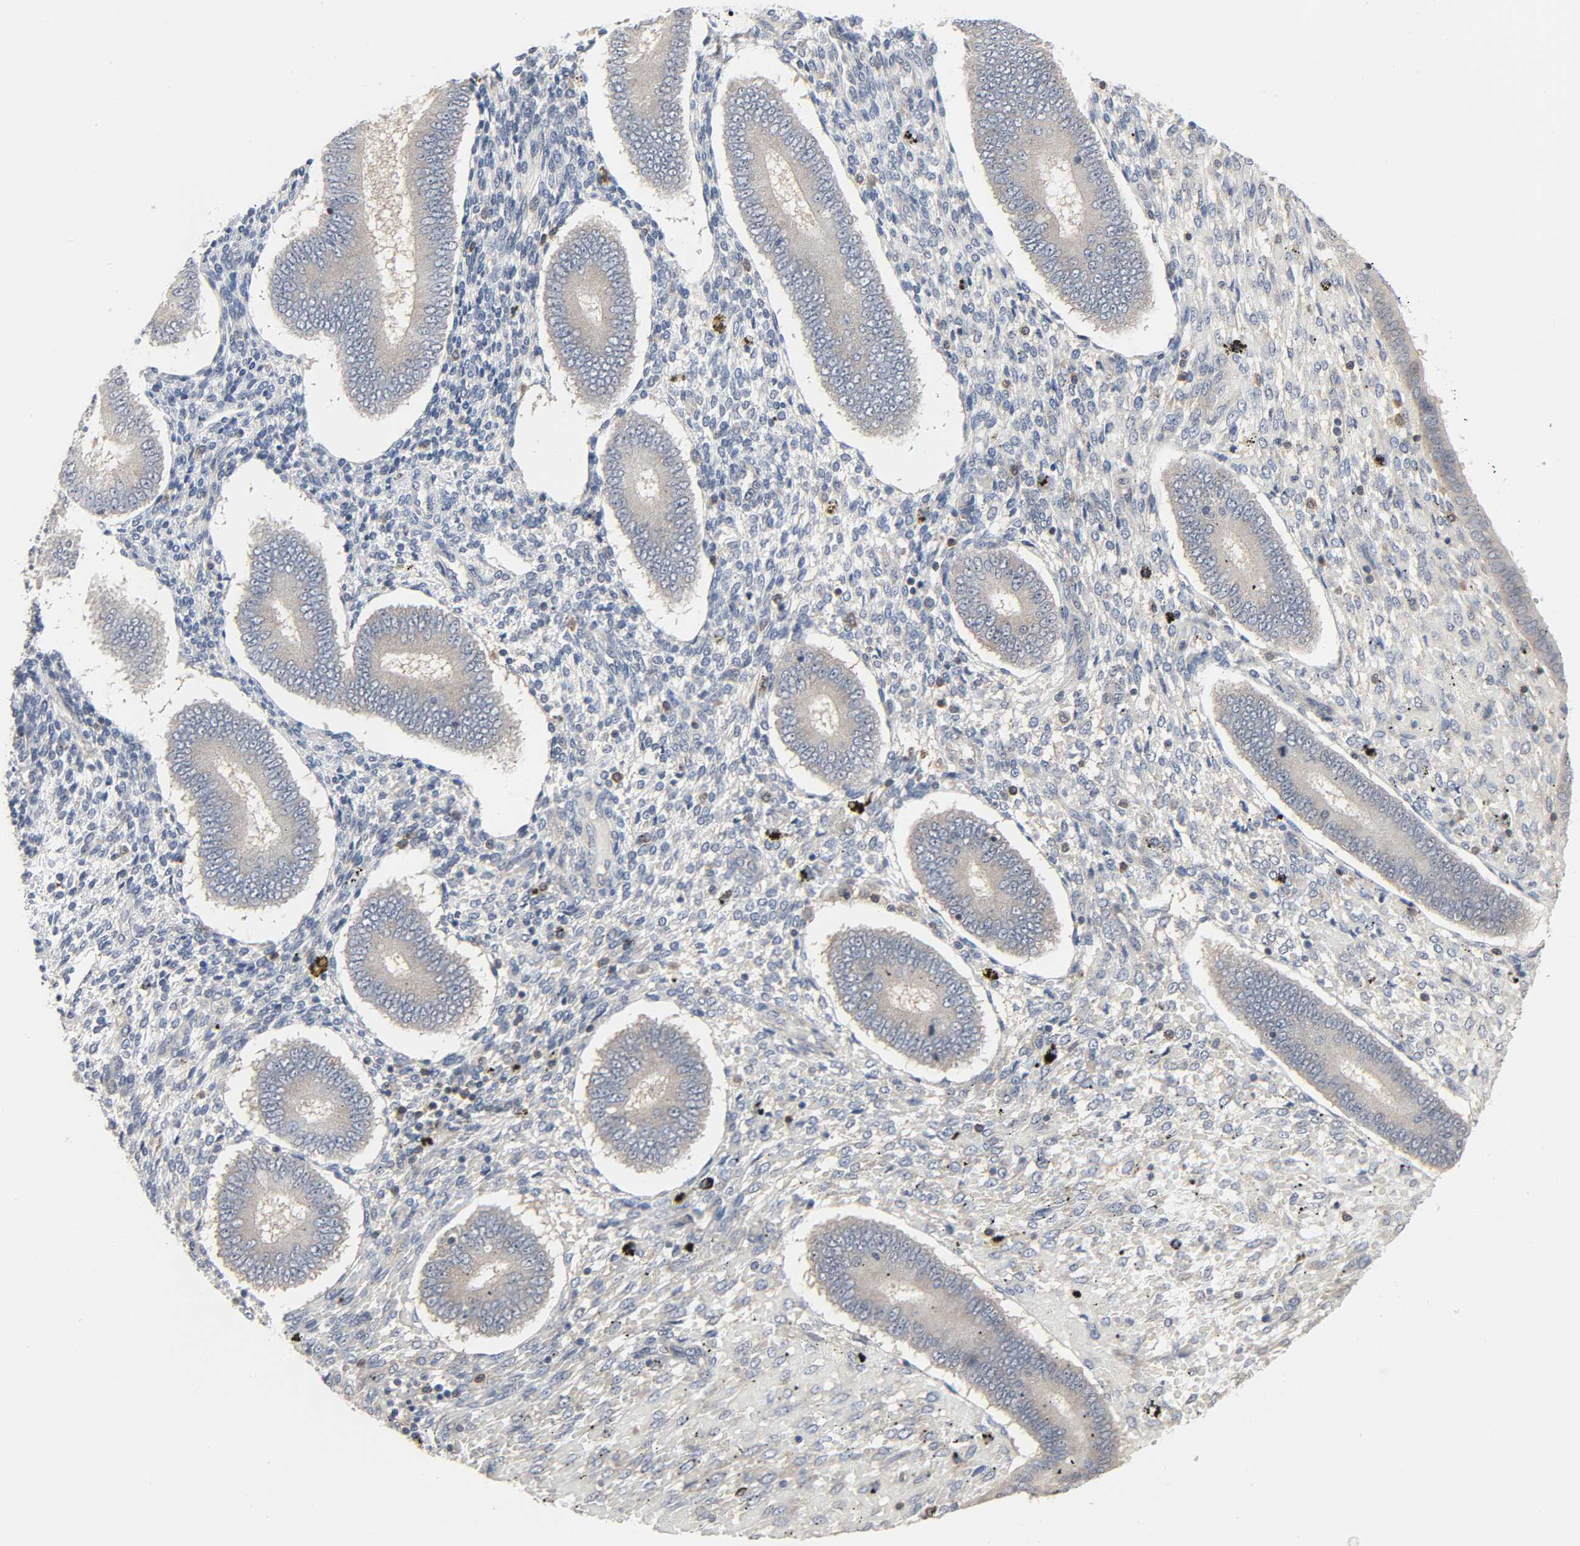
{"staining": {"intensity": "negative", "quantity": "none", "location": "none"}, "tissue": "endometrium", "cell_type": "Cells in endometrial stroma", "image_type": "normal", "snomed": [{"axis": "morphology", "description": "Normal tissue, NOS"}, {"axis": "topography", "description": "Endometrium"}], "caption": "This is a photomicrograph of immunohistochemistry staining of benign endometrium, which shows no staining in cells in endometrial stroma.", "gene": "PLEKHA2", "patient": {"sex": "female", "age": 42}}